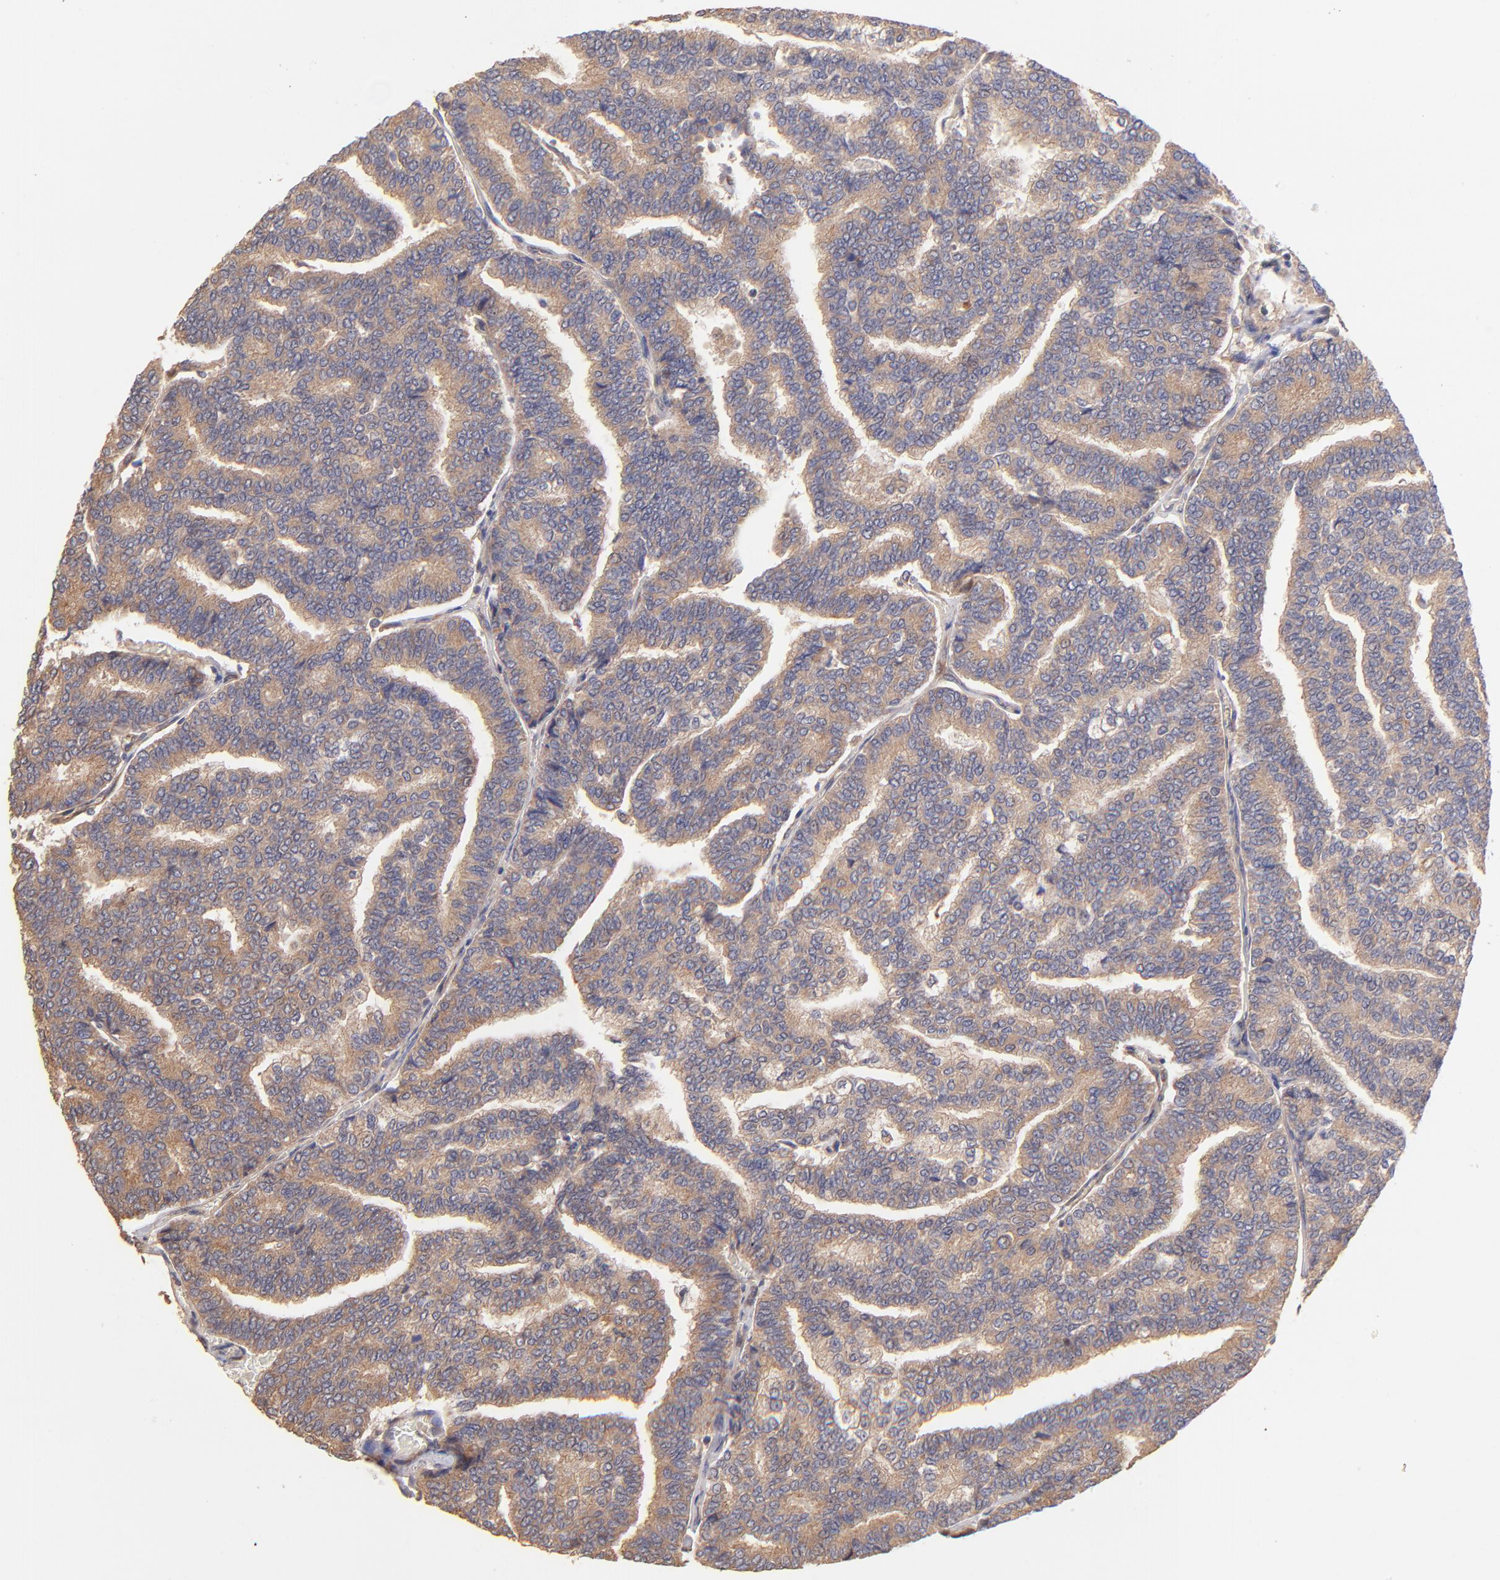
{"staining": {"intensity": "moderate", "quantity": ">75%", "location": "cytoplasmic/membranous"}, "tissue": "thyroid cancer", "cell_type": "Tumor cells", "image_type": "cancer", "snomed": [{"axis": "morphology", "description": "Papillary adenocarcinoma, NOS"}, {"axis": "topography", "description": "Thyroid gland"}], "caption": "Human thyroid papillary adenocarcinoma stained with a brown dye exhibits moderate cytoplasmic/membranous positive positivity in about >75% of tumor cells.", "gene": "TNFAIP3", "patient": {"sex": "female", "age": 35}}